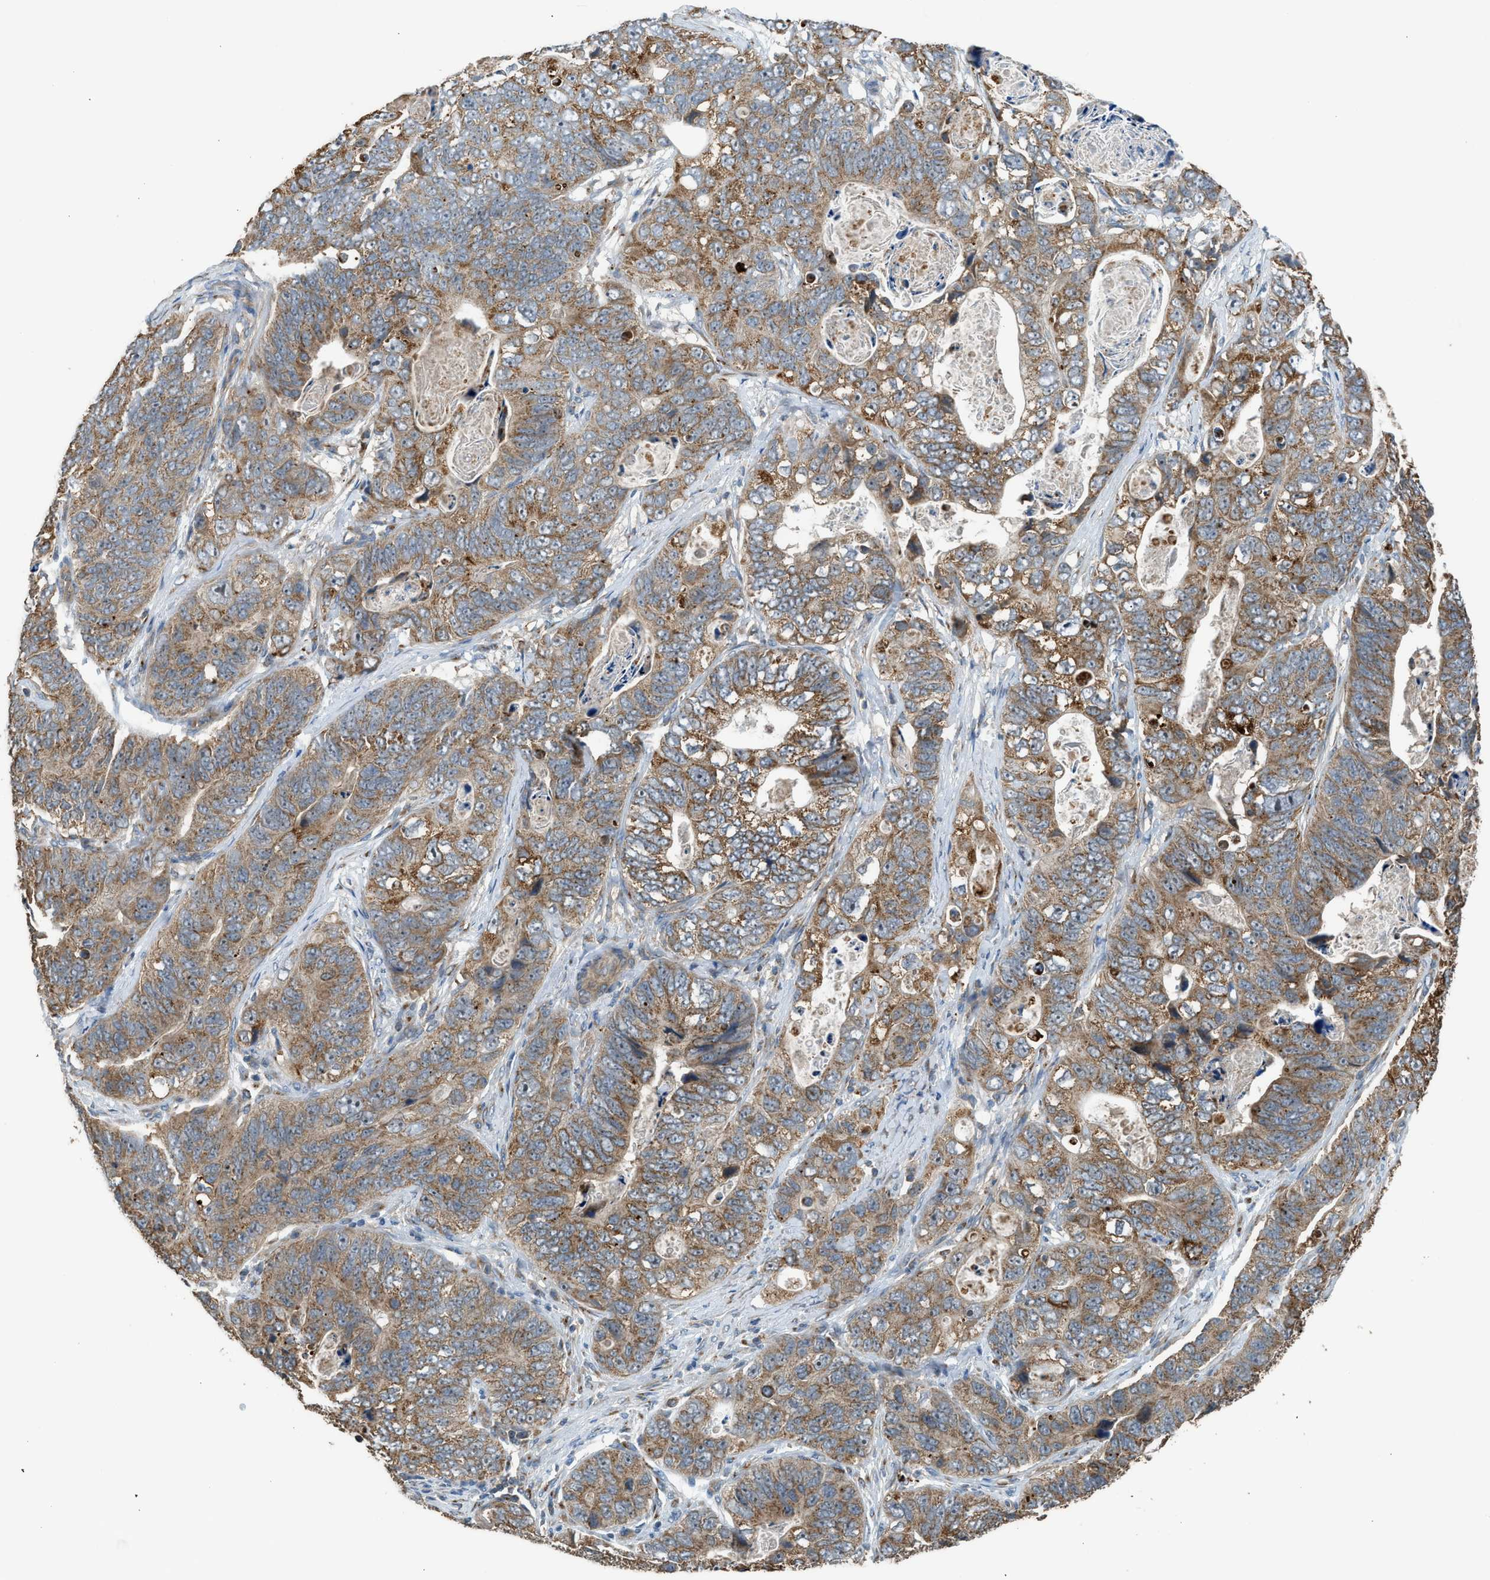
{"staining": {"intensity": "strong", "quantity": ">75%", "location": "cytoplasmic/membranous"}, "tissue": "stomach cancer", "cell_type": "Tumor cells", "image_type": "cancer", "snomed": [{"axis": "morphology", "description": "Adenocarcinoma, NOS"}, {"axis": "topography", "description": "Stomach"}], "caption": "Tumor cells display strong cytoplasmic/membranous expression in about >75% of cells in stomach cancer (adenocarcinoma).", "gene": "STARD3", "patient": {"sex": "female", "age": 89}}